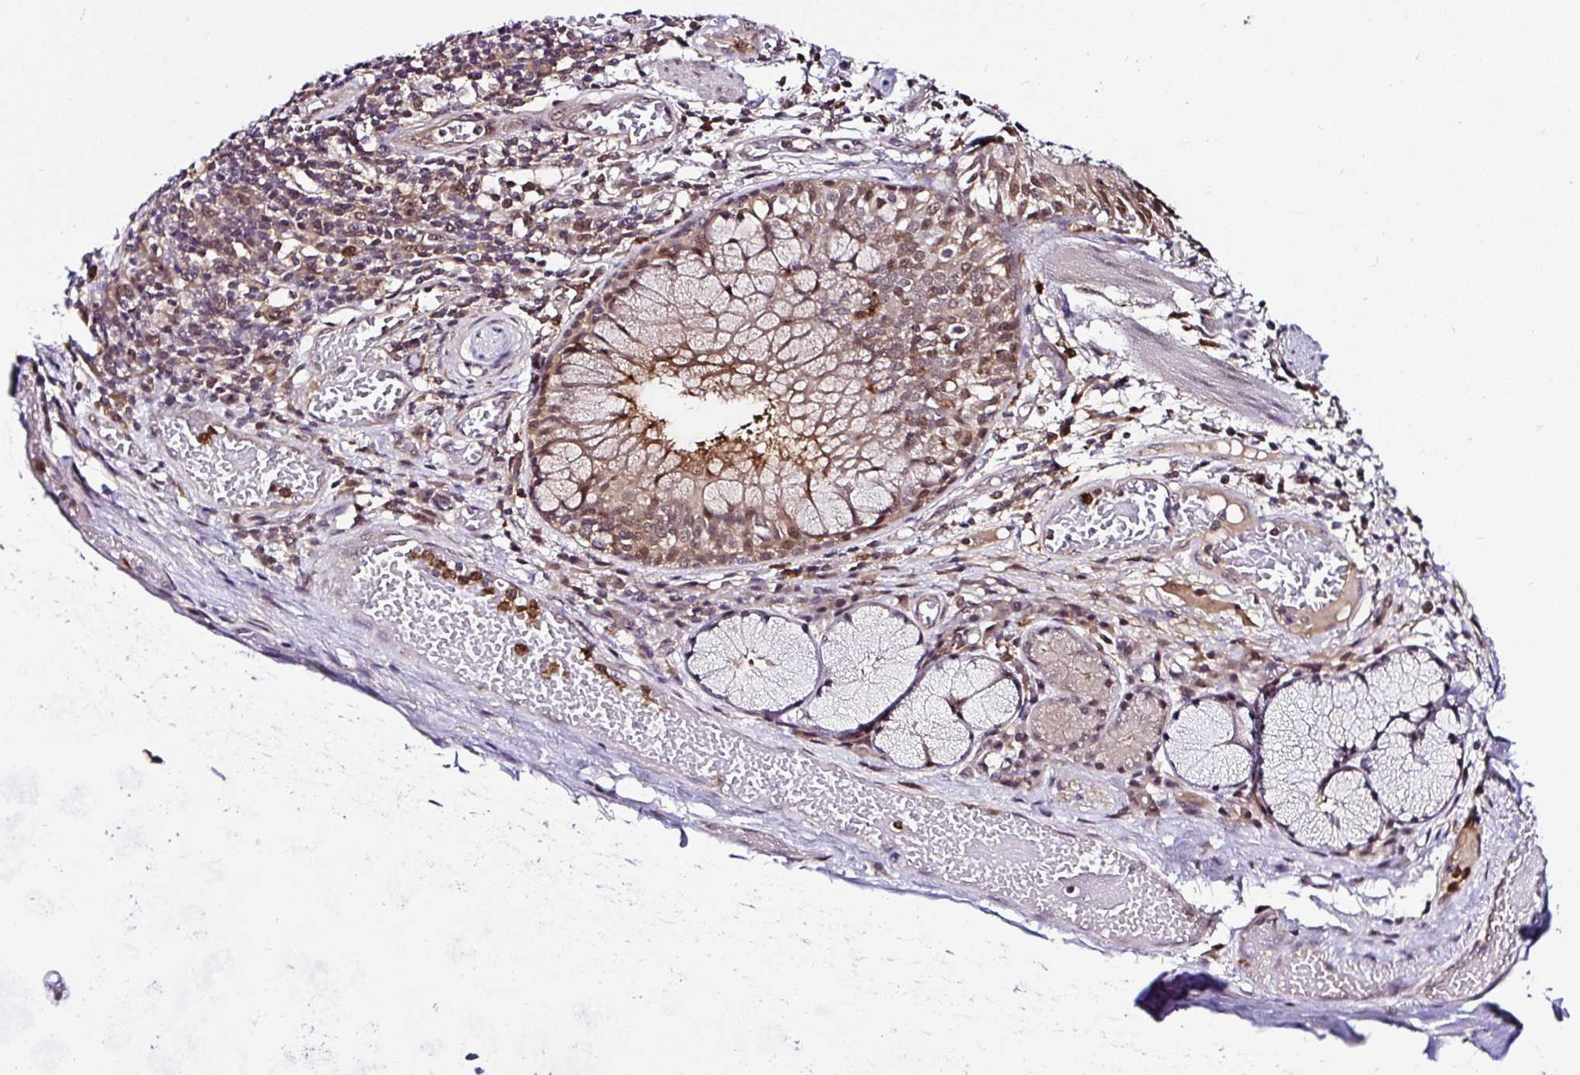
{"staining": {"intensity": "negative", "quantity": "none", "location": "none"}, "tissue": "adipose tissue", "cell_type": "Adipocytes", "image_type": "normal", "snomed": [{"axis": "morphology", "description": "Normal tissue, NOS"}, {"axis": "topography", "description": "Cartilage tissue"}, {"axis": "topography", "description": "Bronchus"}], "caption": "This is an immunohistochemistry micrograph of normal adipose tissue. There is no positivity in adipocytes.", "gene": "PIN4", "patient": {"sex": "male", "age": 56}}